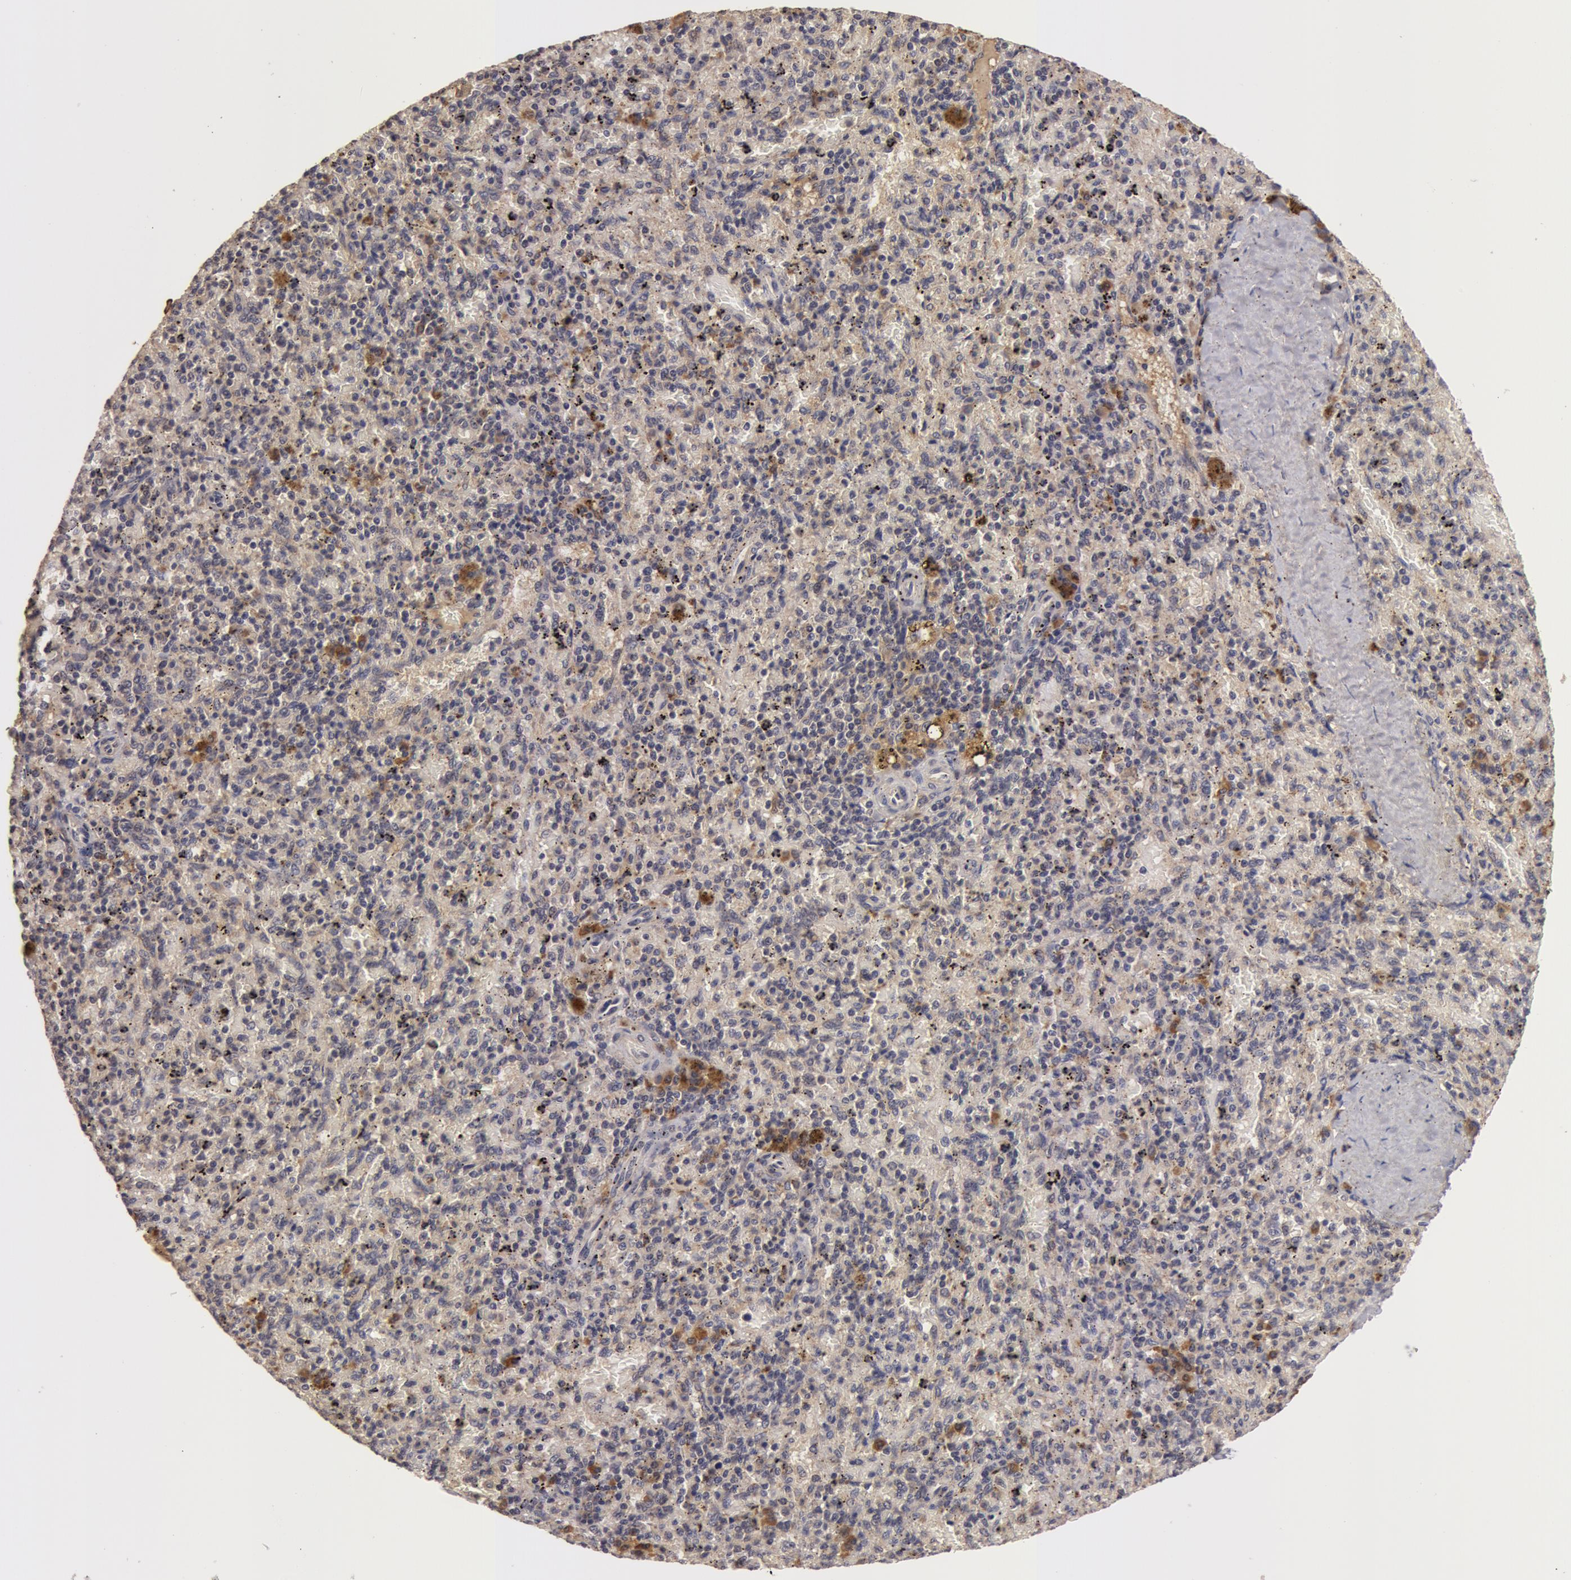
{"staining": {"intensity": "weak", "quantity": ">75%", "location": "cytoplasmic/membranous"}, "tissue": "spleen", "cell_type": "Cells in red pulp", "image_type": "normal", "snomed": [{"axis": "morphology", "description": "Normal tissue, NOS"}, {"axis": "topography", "description": "Spleen"}], "caption": "IHC micrograph of normal spleen: spleen stained using immunohistochemistry exhibits low levels of weak protein expression localized specifically in the cytoplasmic/membranous of cells in red pulp, appearing as a cytoplasmic/membranous brown color.", "gene": "BCHE", "patient": {"sex": "female", "age": 43}}